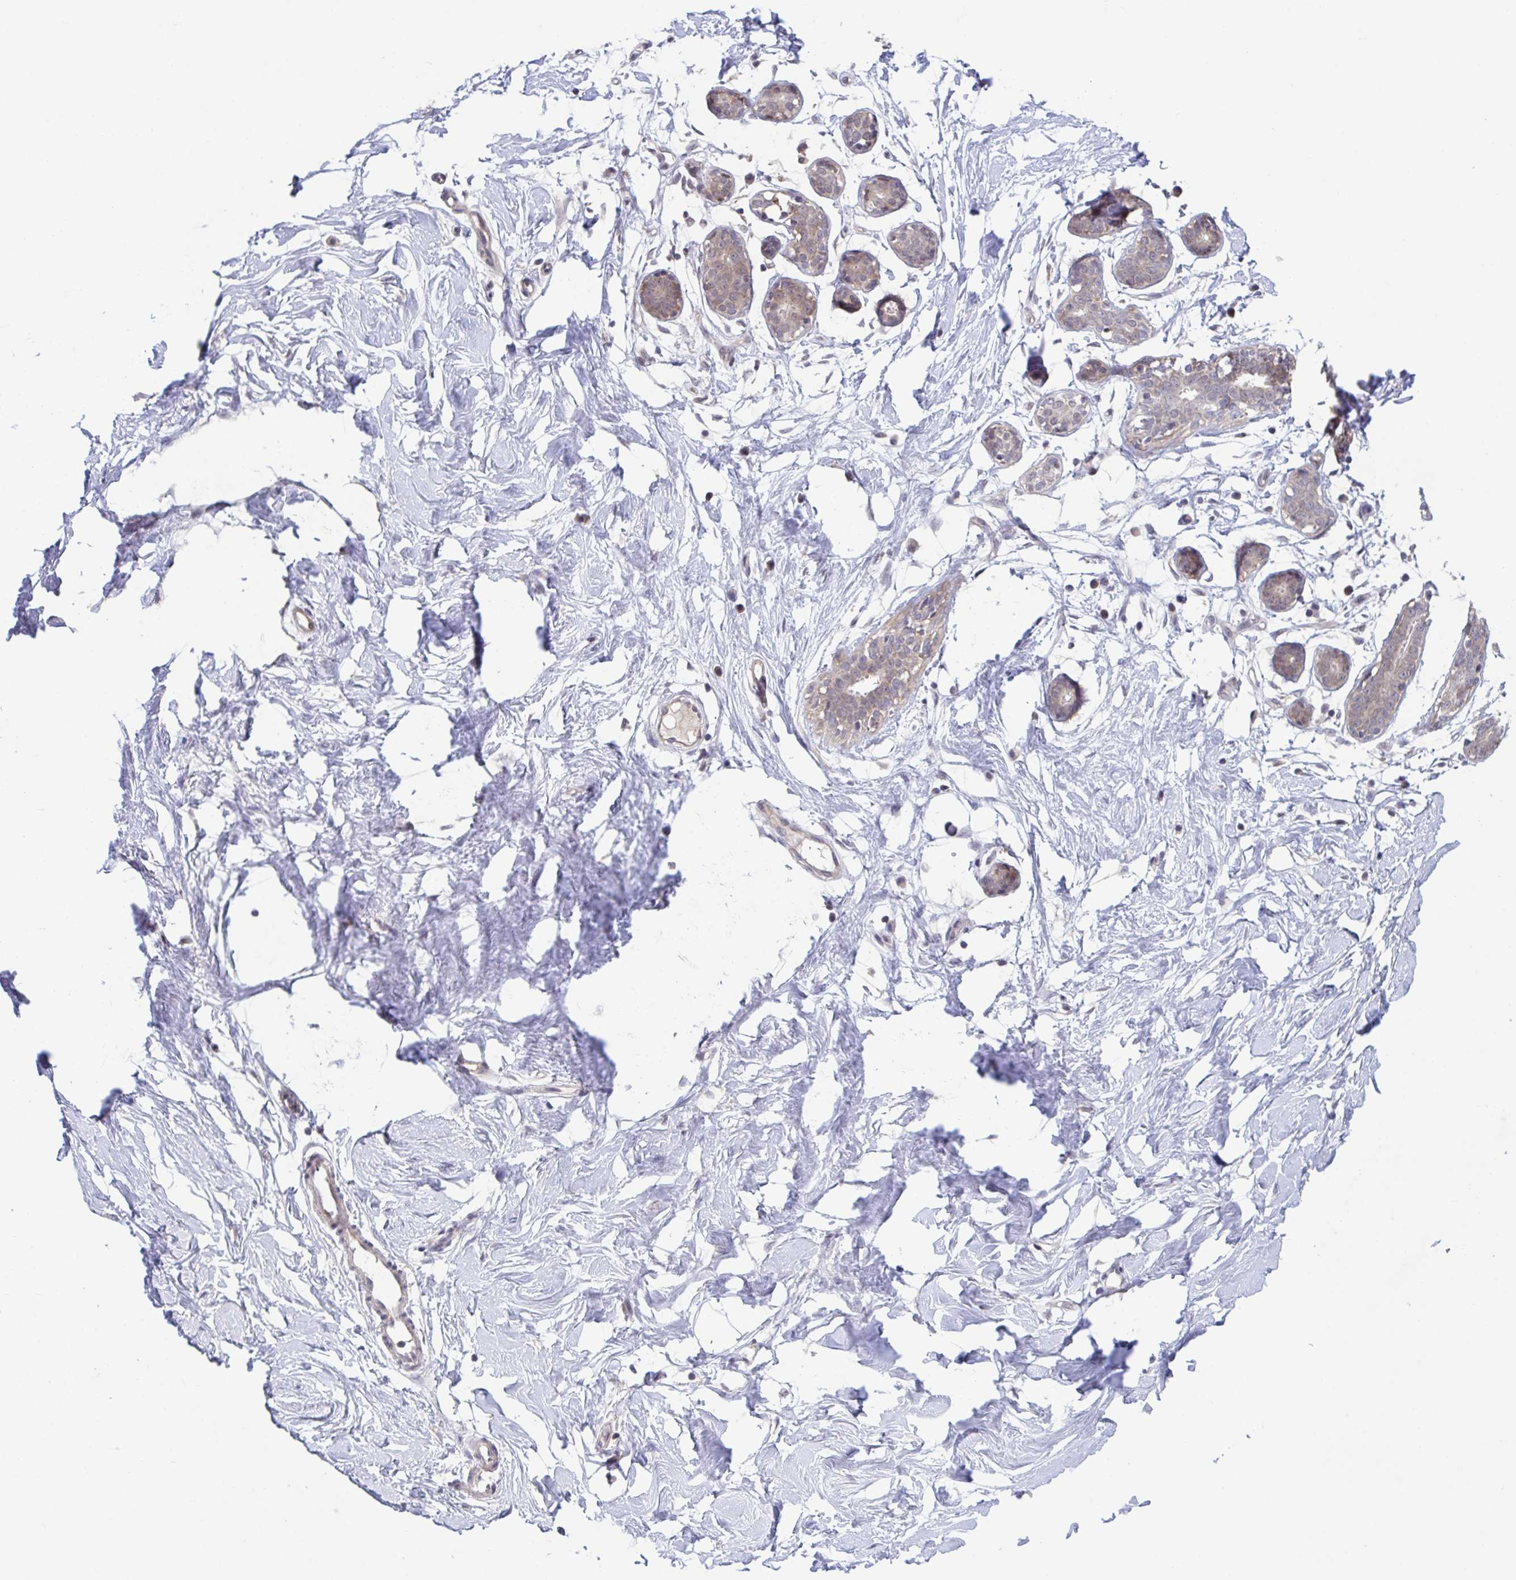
{"staining": {"intensity": "negative", "quantity": "none", "location": "none"}, "tissue": "breast", "cell_type": "Adipocytes", "image_type": "normal", "snomed": [{"axis": "morphology", "description": "Normal tissue, NOS"}, {"axis": "topography", "description": "Breast"}], "caption": "IHC of normal human breast shows no staining in adipocytes. (Stains: DAB (3,3'-diaminobenzidine) immunohistochemistry (IHC) with hematoxylin counter stain, Microscopy: brightfield microscopy at high magnification).", "gene": "RIOK1", "patient": {"sex": "female", "age": 27}}